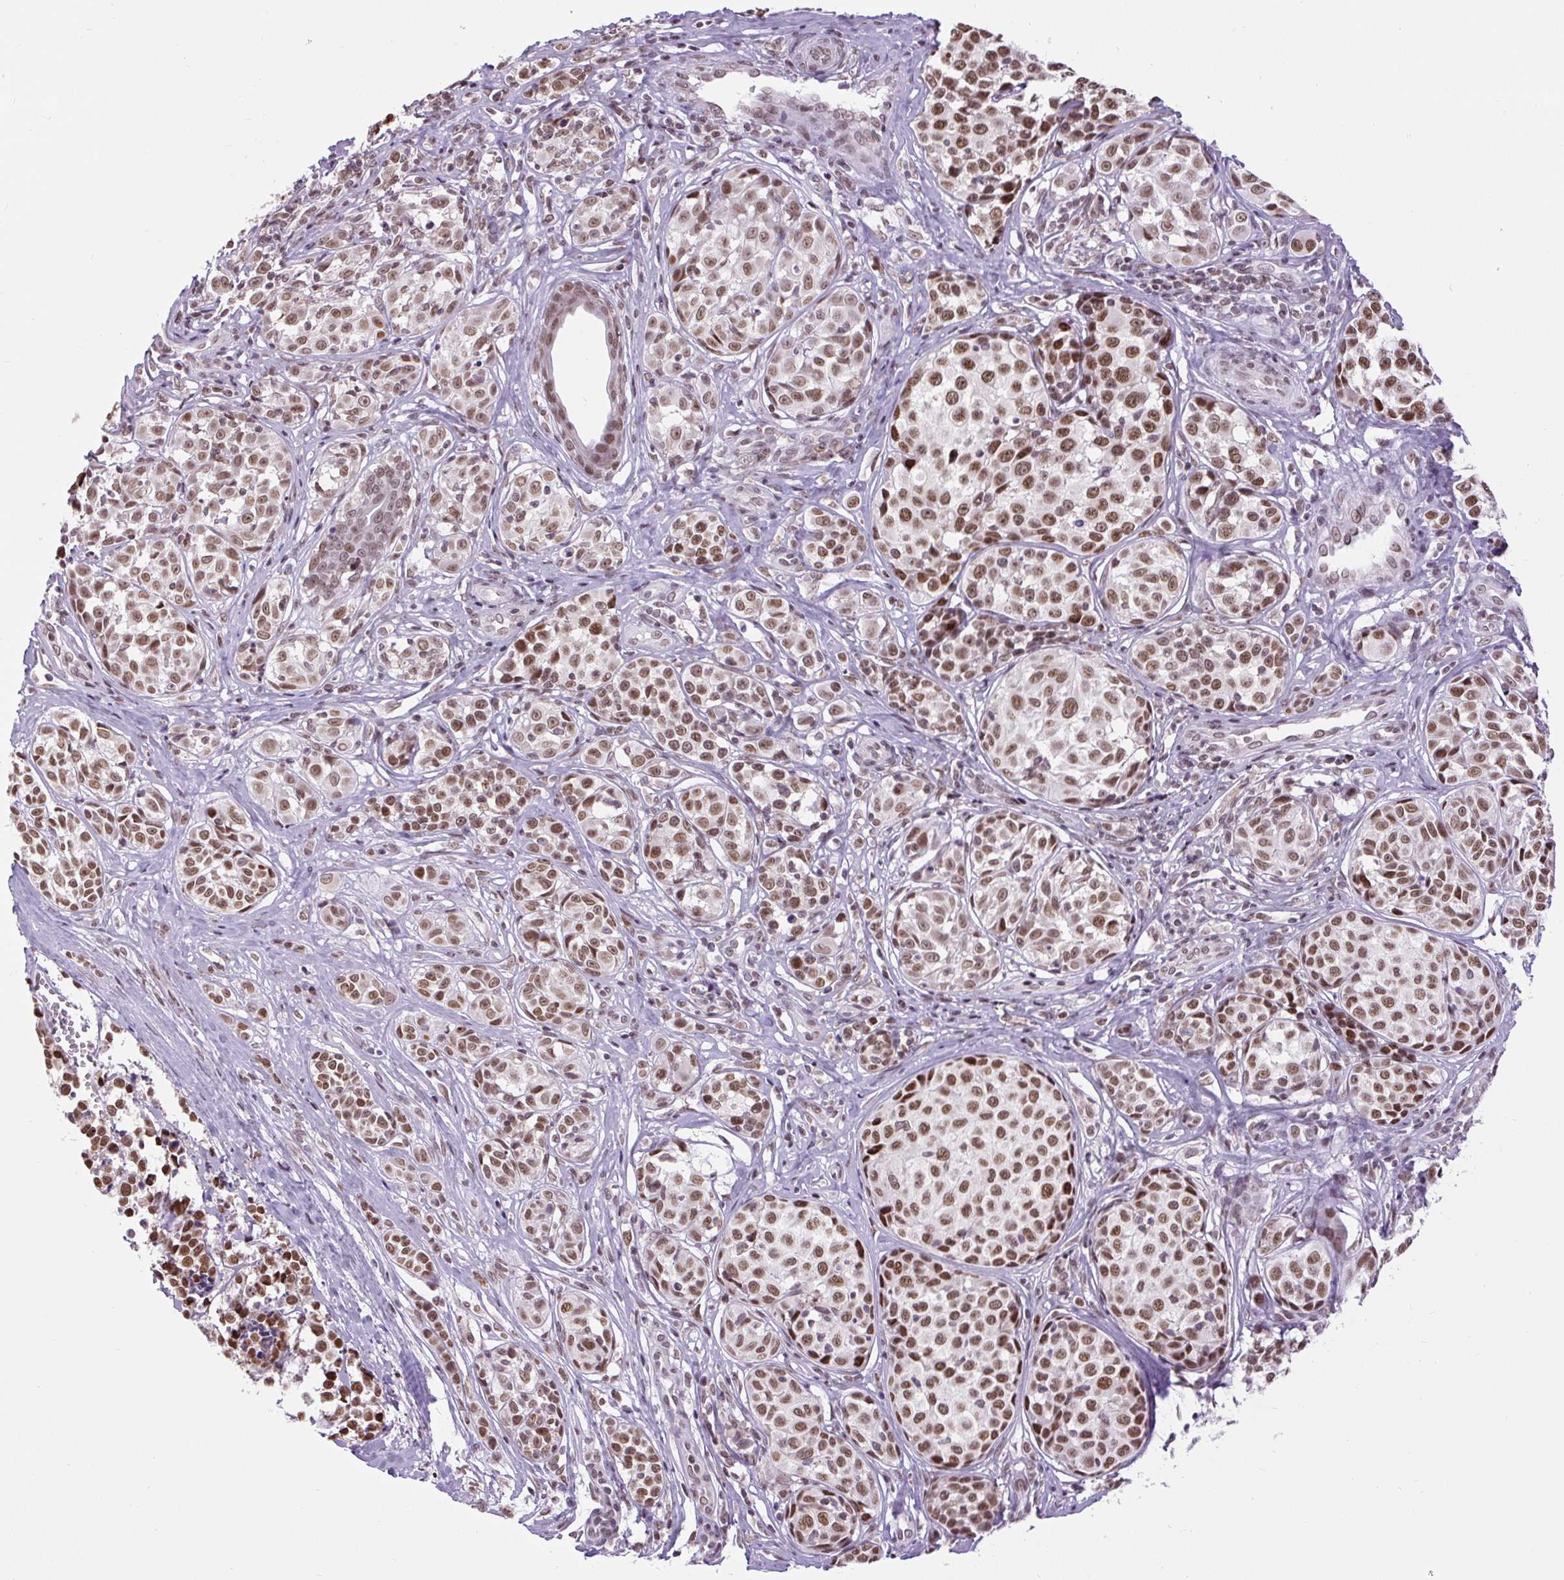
{"staining": {"intensity": "moderate", "quantity": ">75%", "location": "nuclear"}, "tissue": "melanoma", "cell_type": "Tumor cells", "image_type": "cancer", "snomed": [{"axis": "morphology", "description": "Malignant melanoma, NOS"}, {"axis": "topography", "description": "Skin"}], "caption": "Immunohistochemistry micrograph of neoplastic tissue: malignant melanoma stained using immunohistochemistry demonstrates medium levels of moderate protein expression localized specifically in the nuclear of tumor cells, appearing as a nuclear brown color.", "gene": "ZNF672", "patient": {"sex": "female", "age": 35}}